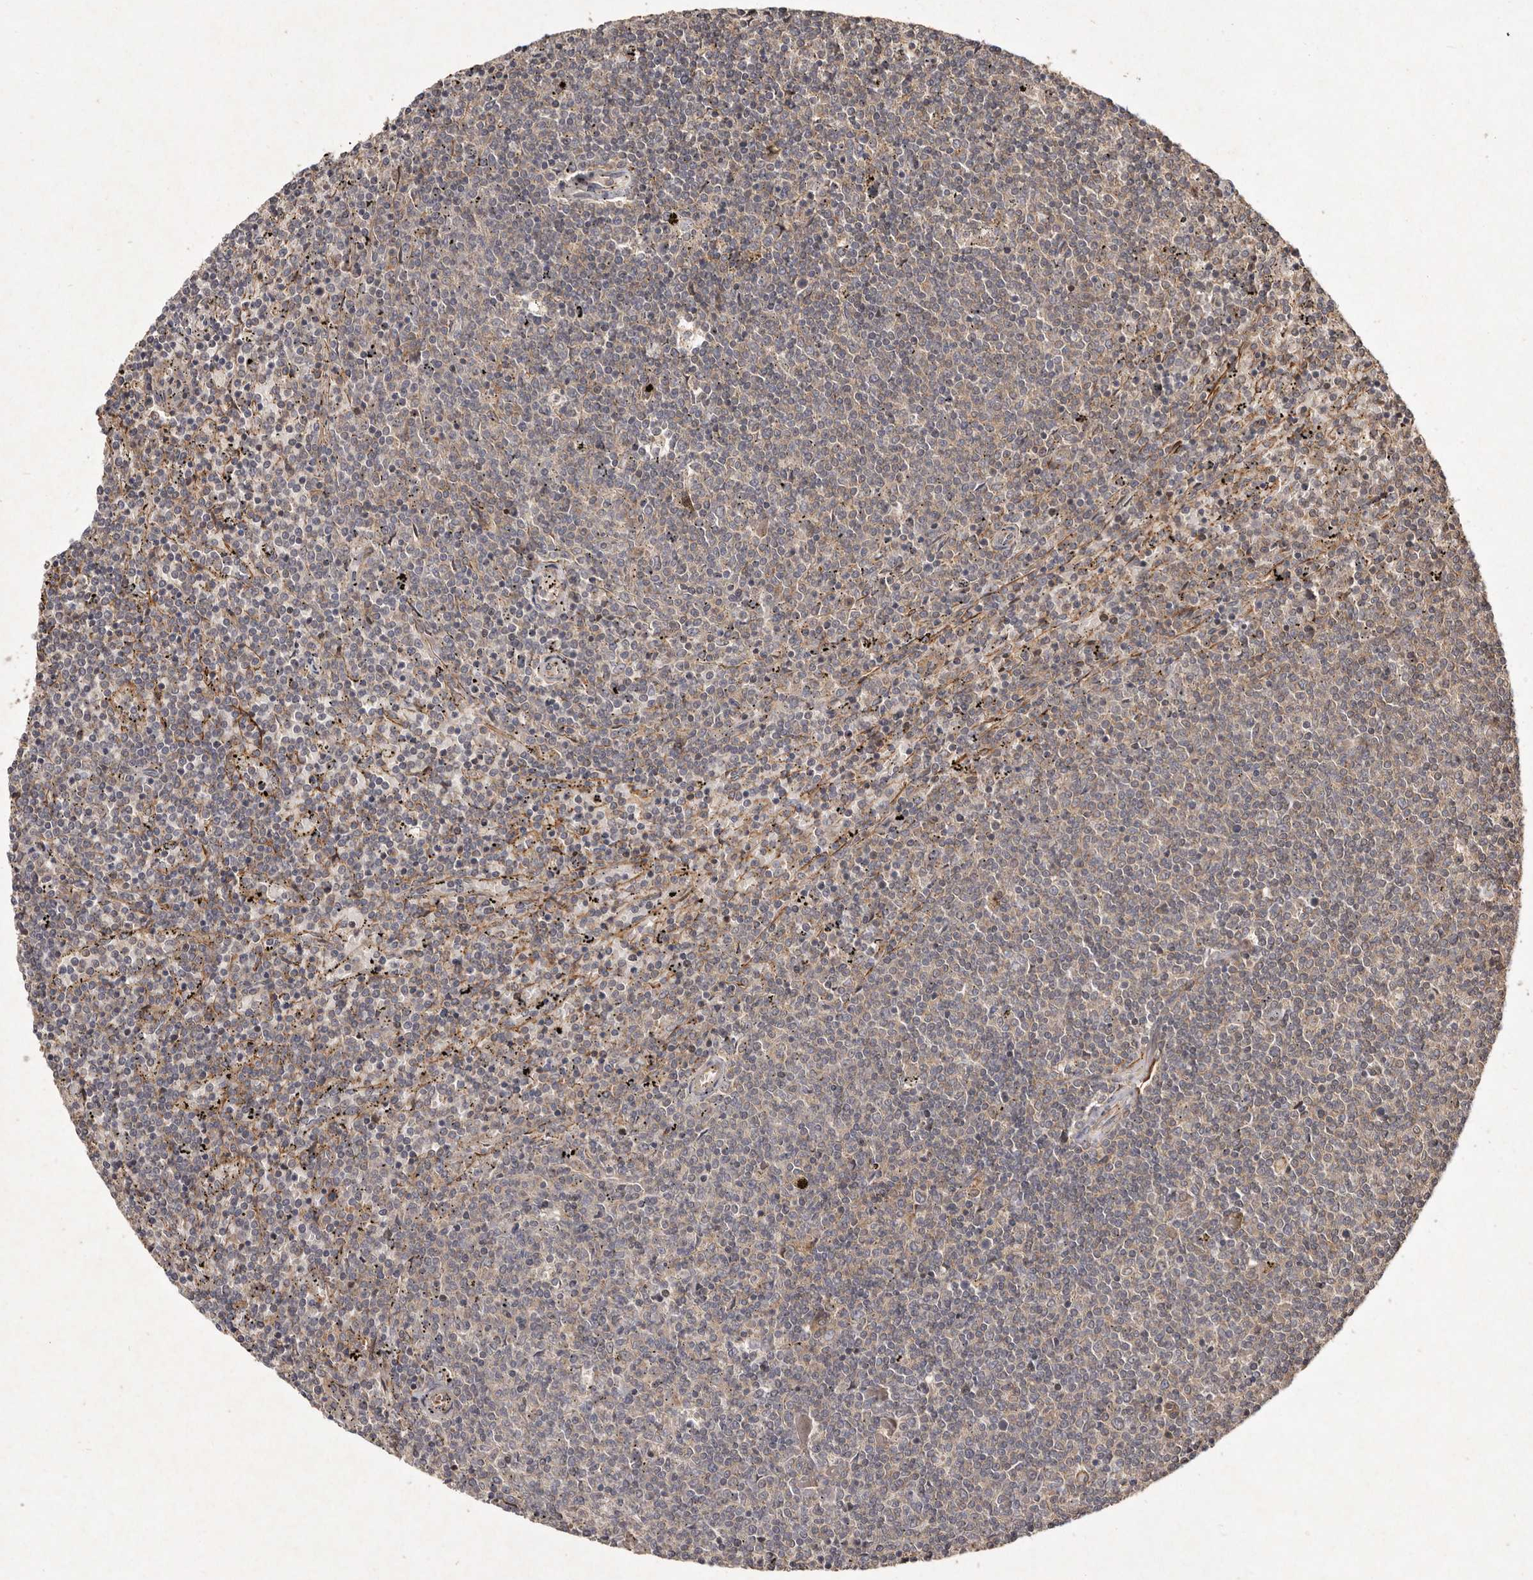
{"staining": {"intensity": "negative", "quantity": "none", "location": "none"}, "tissue": "lymphoma", "cell_type": "Tumor cells", "image_type": "cancer", "snomed": [{"axis": "morphology", "description": "Malignant lymphoma, non-Hodgkin's type, Low grade"}, {"axis": "topography", "description": "Spleen"}], "caption": "DAB (3,3'-diaminobenzidine) immunohistochemical staining of human lymphoma displays no significant staining in tumor cells. (DAB (3,3'-diaminobenzidine) immunohistochemistry visualized using brightfield microscopy, high magnification).", "gene": "SEMA3A", "patient": {"sex": "female", "age": 50}}